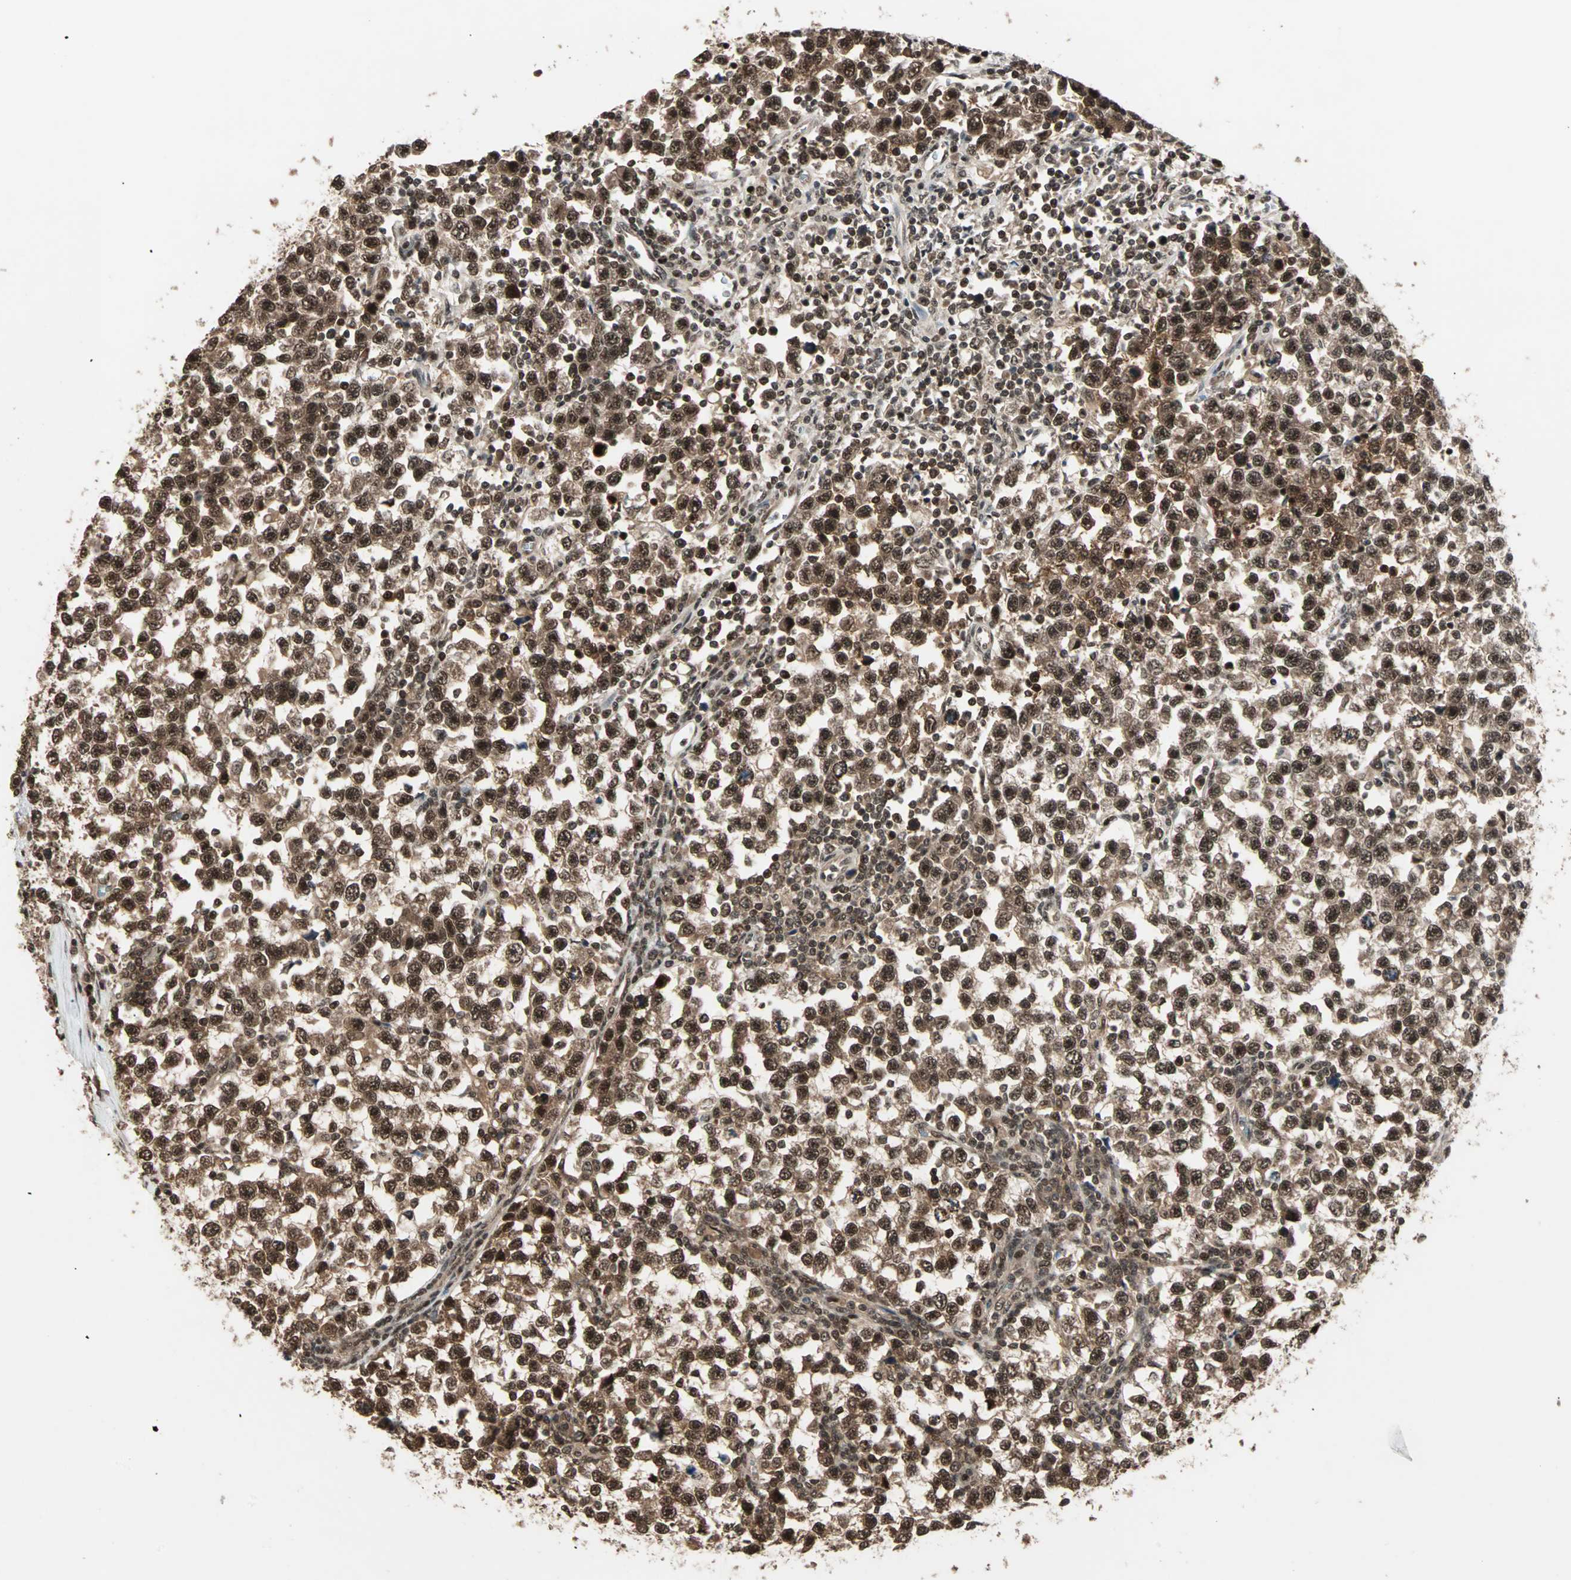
{"staining": {"intensity": "strong", "quantity": ">75%", "location": "cytoplasmic/membranous,nuclear"}, "tissue": "testis cancer", "cell_type": "Tumor cells", "image_type": "cancer", "snomed": [{"axis": "morphology", "description": "Seminoma, NOS"}, {"axis": "topography", "description": "Testis"}], "caption": "A photomicrograph of human testis cancer stained for a protein shows strong cytoplasmic/membranous and nuclear brown staining in tumor cells.", "gene": "ZNF44", "patient": {"sex": "male", "age": 43}}